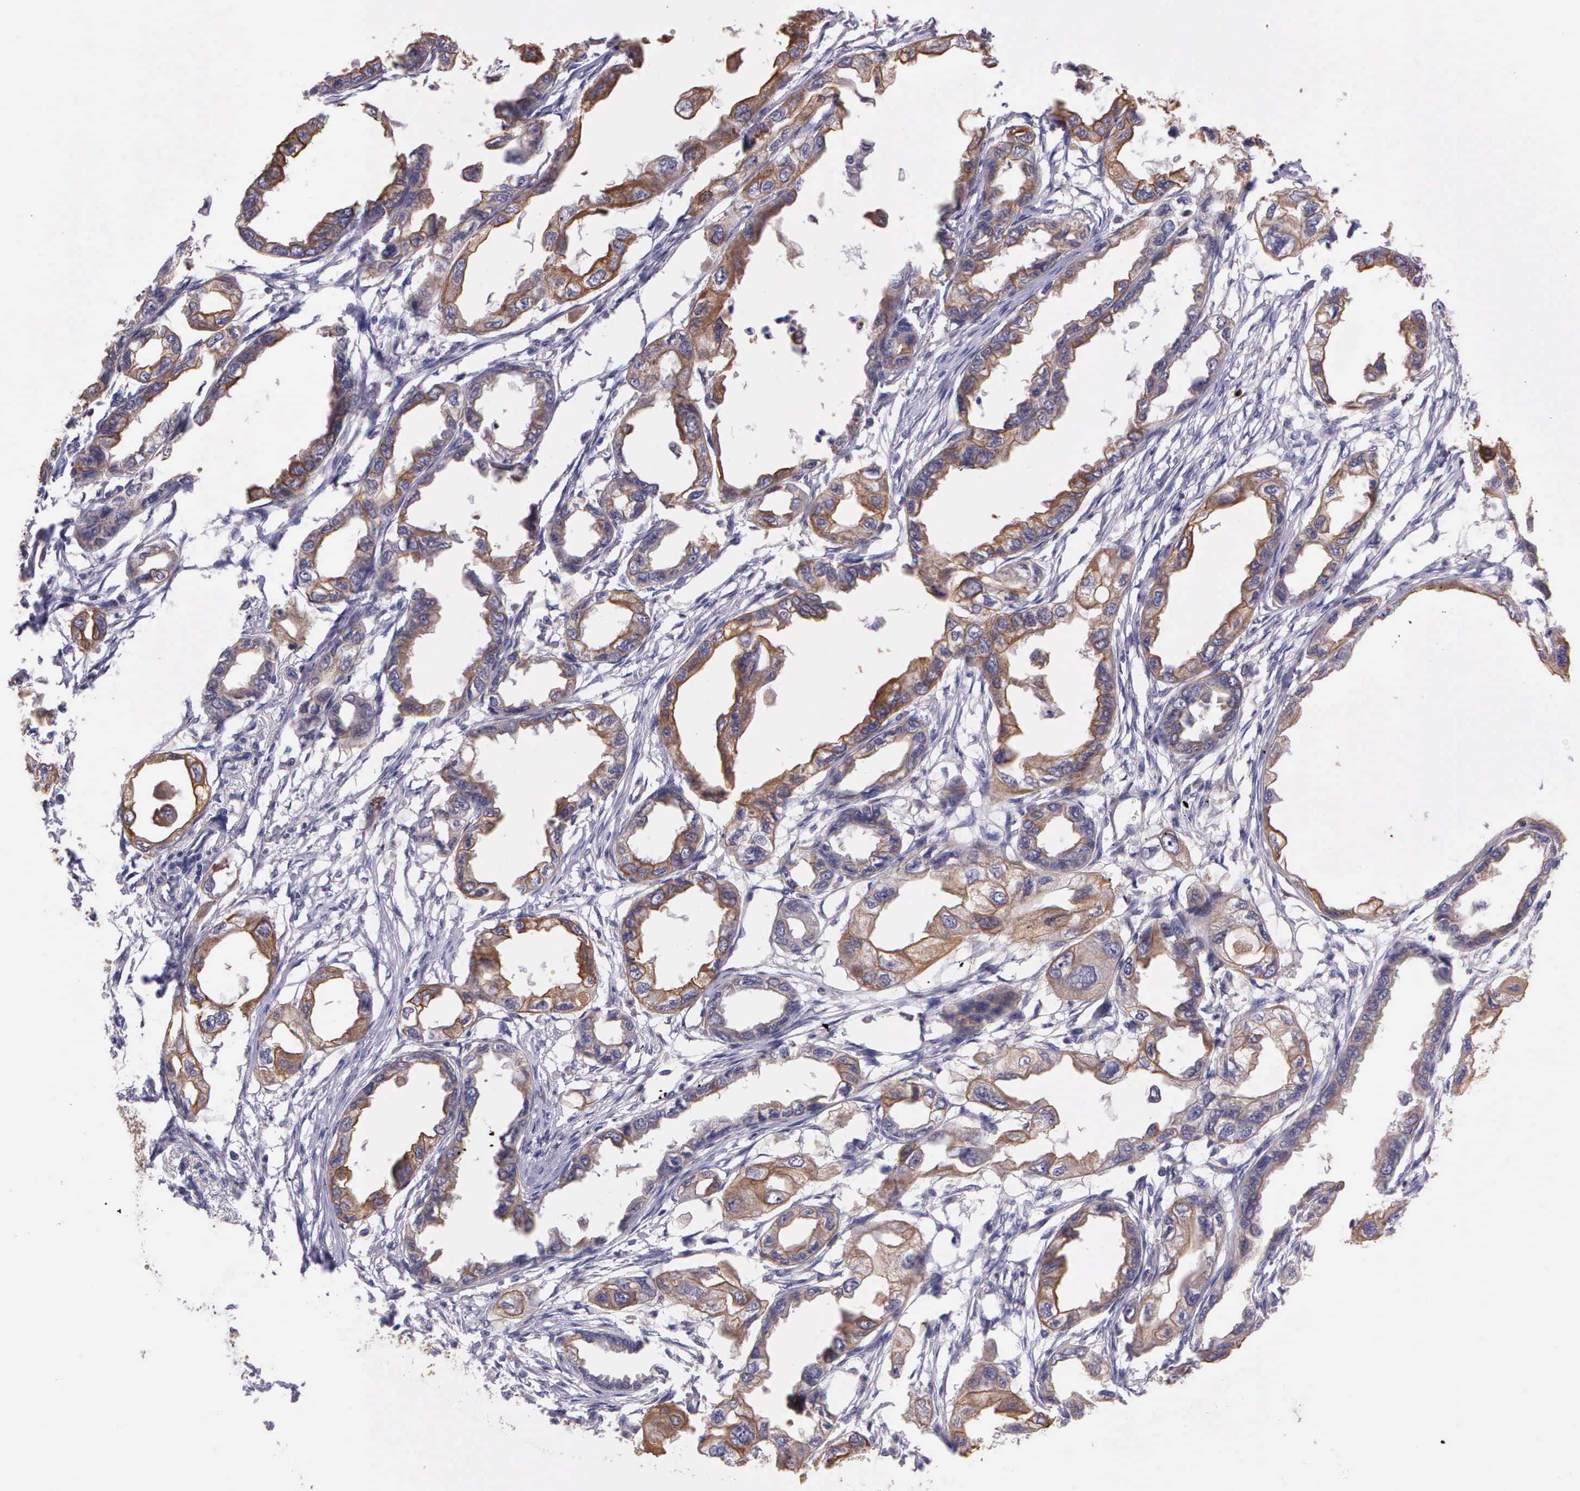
{"staining": {"intensity": "weak", "quantity": ">75%", "location": "cytoplasmic/membranous"}, "tissue": "endometrial cancer", "cell_type": "Tumor cells", "image_type": "cancer", "snomed": [{"axis": "morphology", "description": "Adenocarcinoma, NOS"}, {"axis": "topography", "description": "Endometrium"}], "caption": "Tumor cells display low levels of weak cytoplasmic/membranous expression in about >75% of cells in endometrial cancer.", "gene": "IGBP1", "patient": {"sex": "female", "age": 67}}